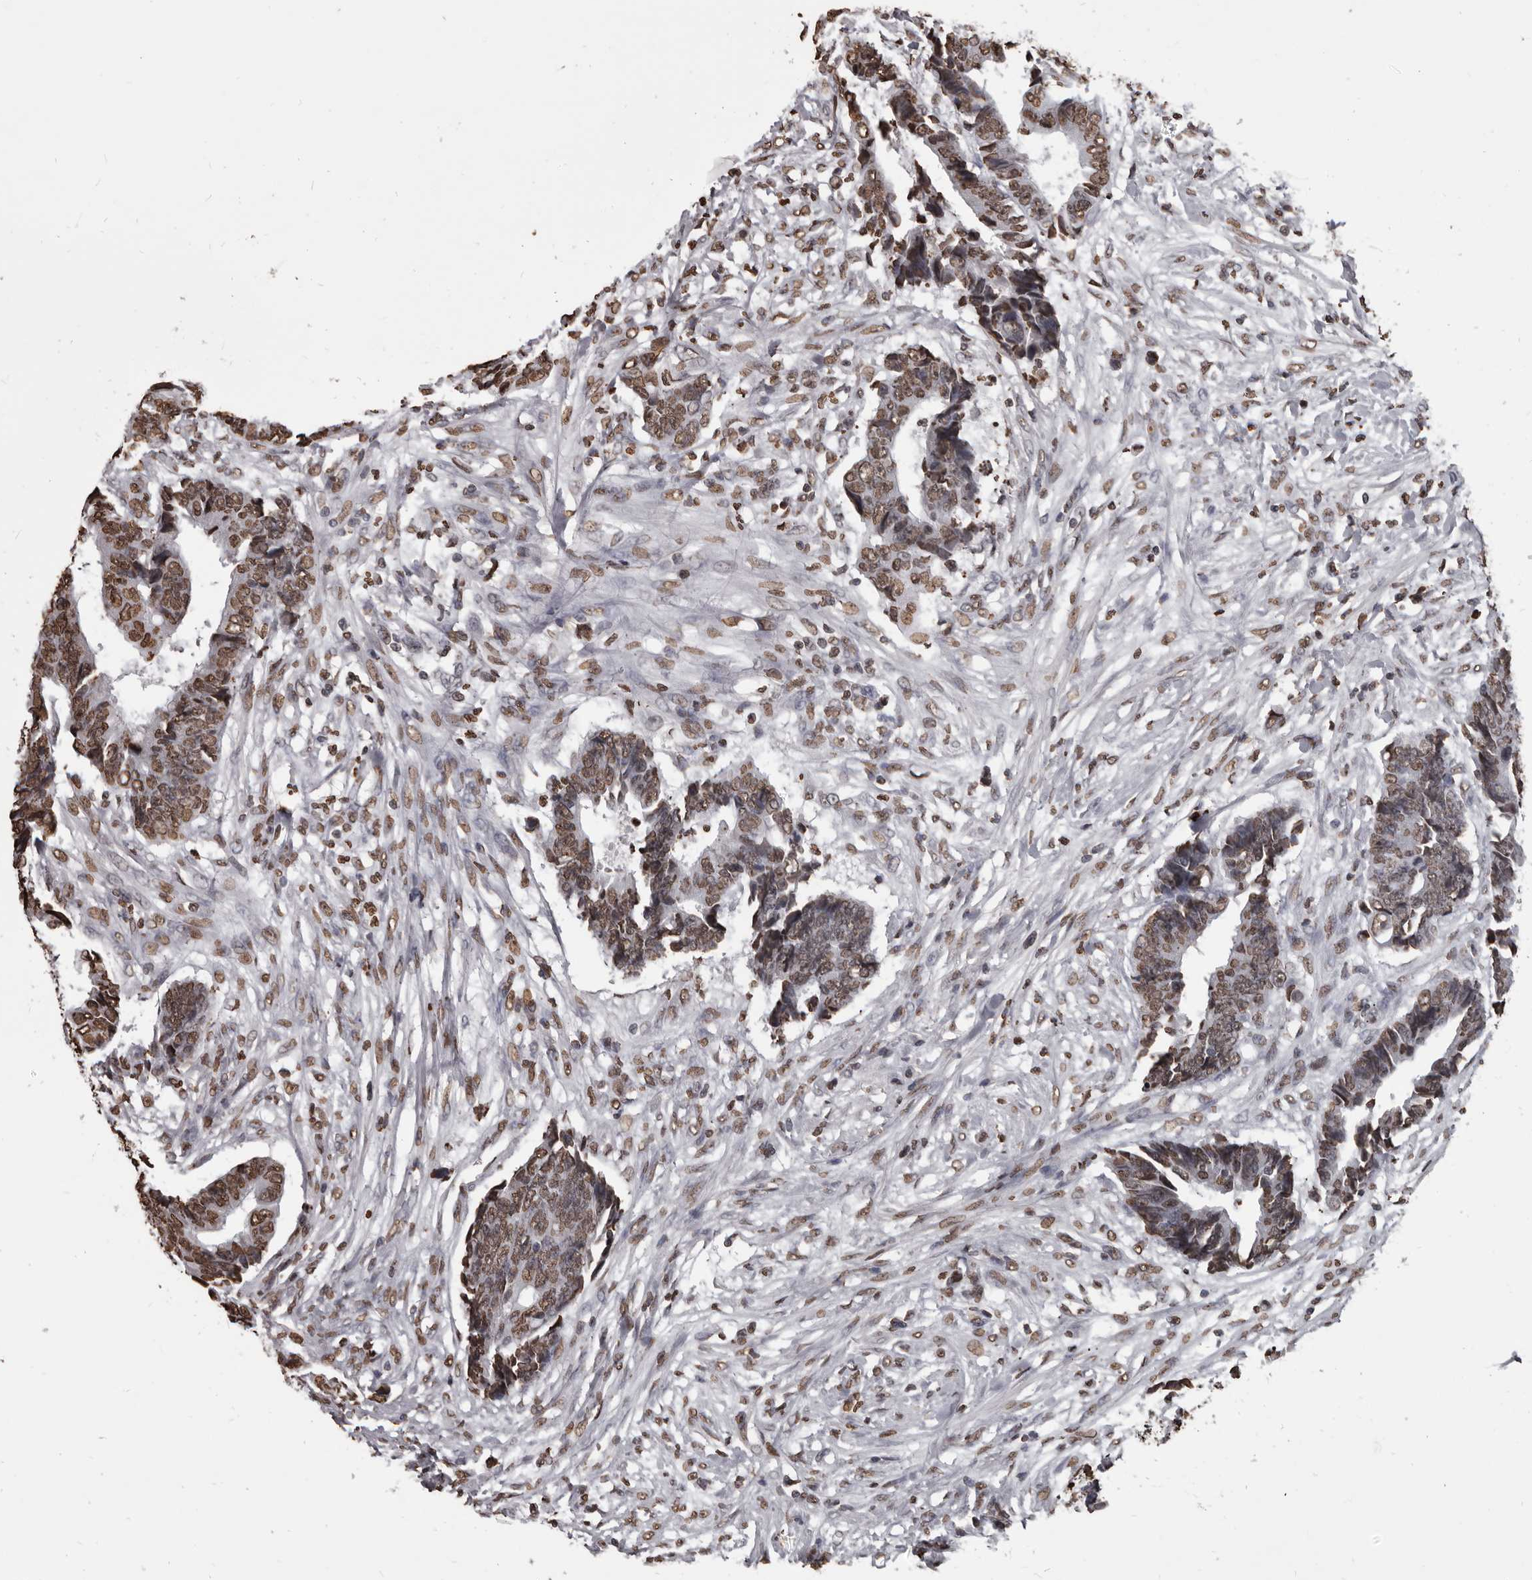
{"staining": {"intensity": "moderate", "quantity": ">75%", "location": "nuclear"}, "tissue": "colorectal cancer", "cell_type": "Tumor cells", "image_type": "cancer", "snomed": [{"axis": "morphology", "description": "Adenocarcinoma, NOS"}, {"axis": "topography", "description": "Rectum"}], "caption": "IHC staining of colorectal cancer, which demonstrates medium levels of moderate nuclear positivity in about >75% of tumor cells indicating moderate nuclear protein staining. The staining was performed using DAB (3,3'-diaminobenzidine) (brown) for protein detection and nuclei were counterstained in hematoxylin (blue).", "gene": "AHR", "patient": {"sex": "male", "age": 84}}